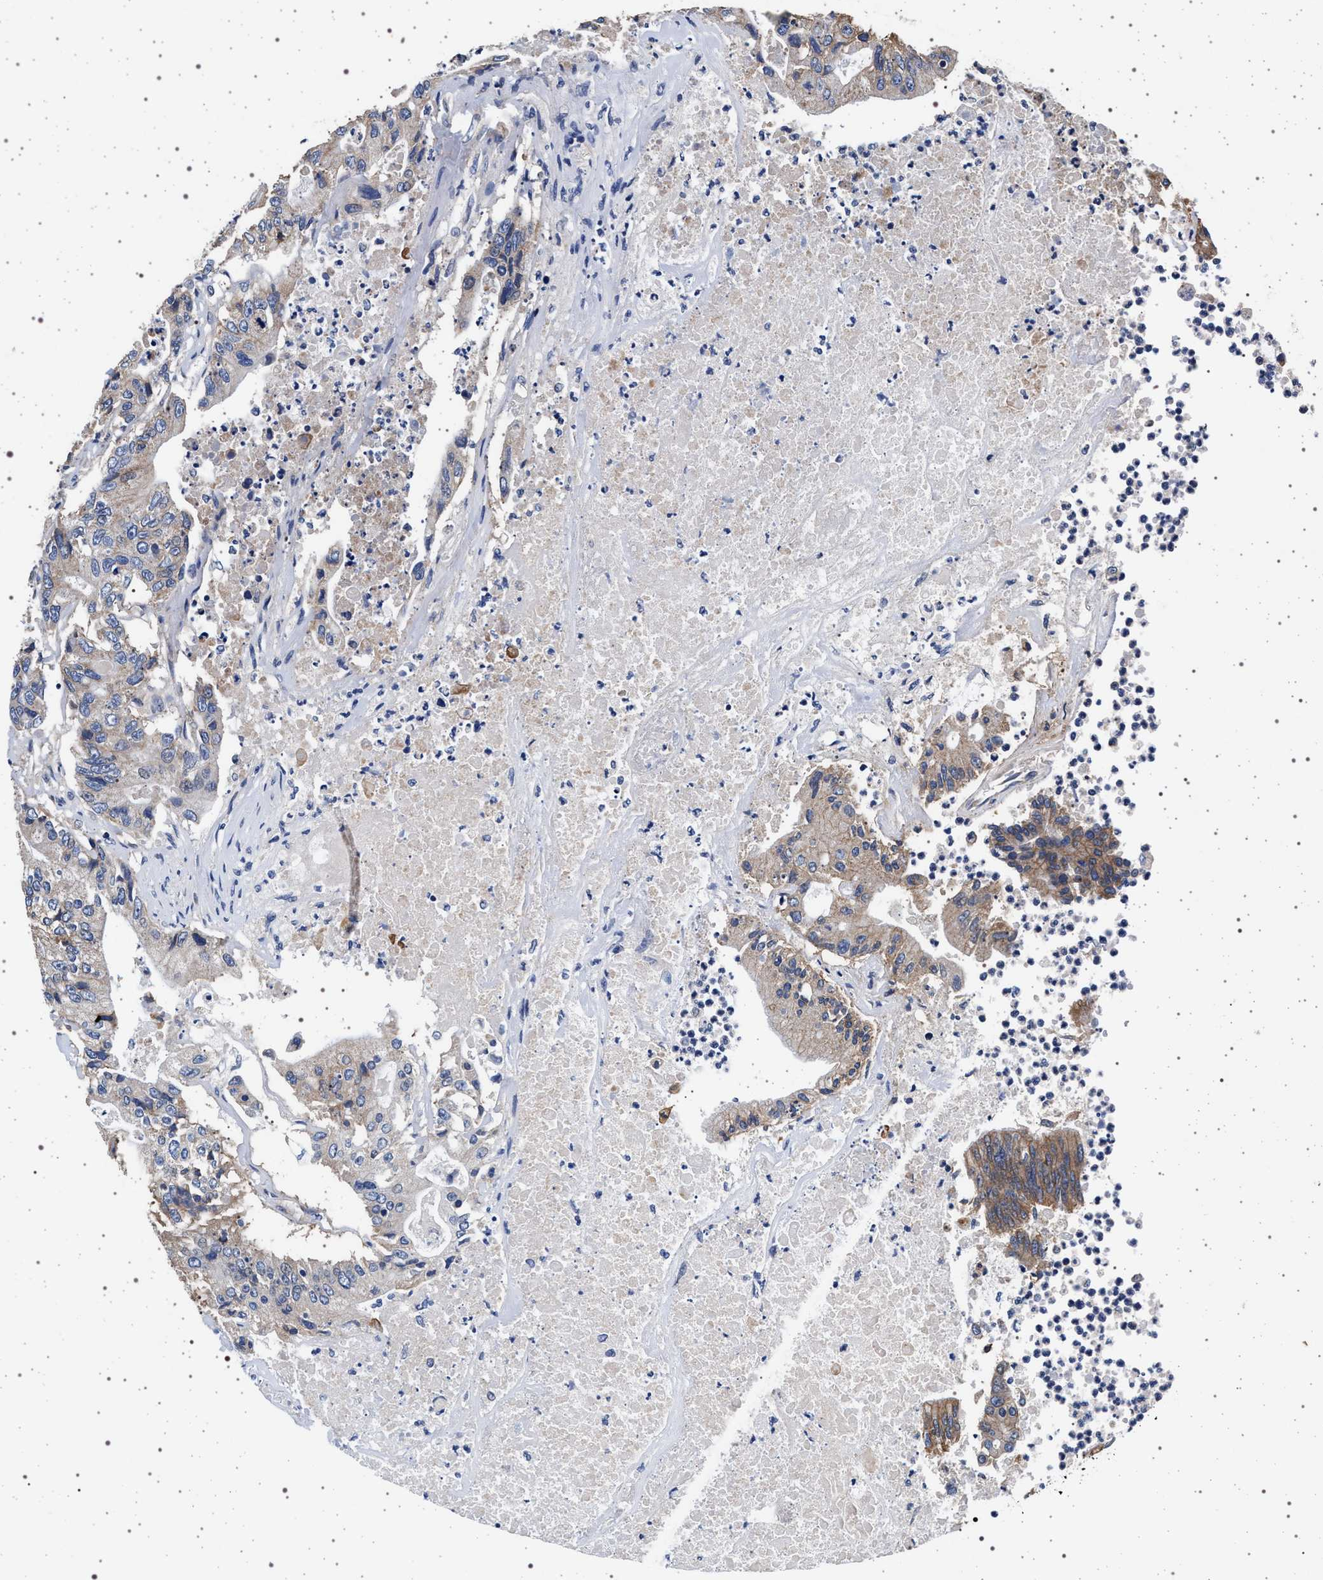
{"staining": {"intensity": "moderate", "quantity": "<25%", "location": "cytoplasmic/membranous"}, "tissue": "colorectal cancer", "cell_type": "Tumor cells", "image_type": "cancer", "snomed": [{"axis": "morphology", "description": "Adenocarcinoma, NOS"}, {"axis": "topography", "description": "Colon"}], "caption": "Adenocarcinoma (colorectal) stained with IHC demonstrates moderate cytoplasmic/membranous positivity in about <25% of tumor cells.", "gene": "MAP3K2", "patient": {"sex": "female", "age": 77}}